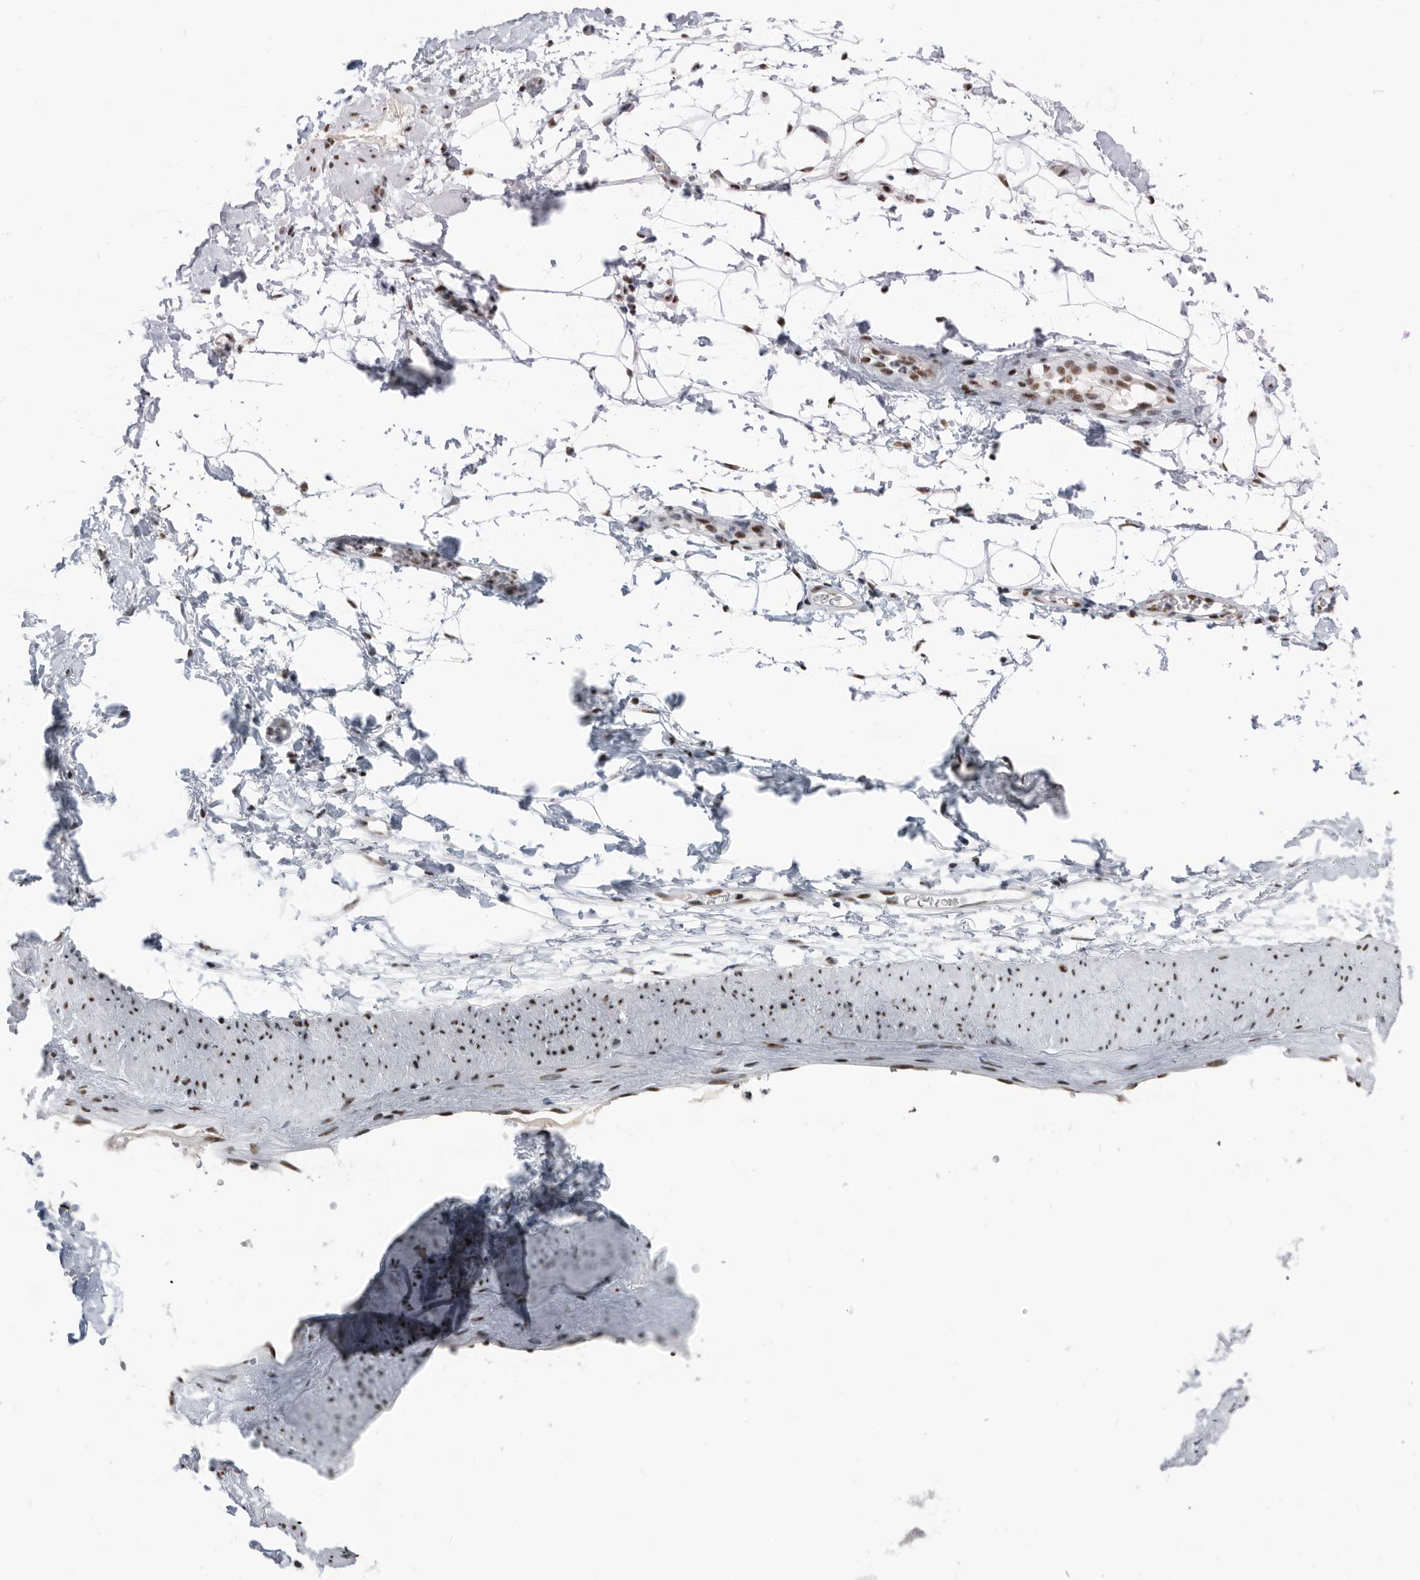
{"staining": {"intensity": "moderate", "quantity": ">75%", "location": "nuclear"}, "tissue": "adipose tissue", "cell_type": "Adipocytes", "image_type": "normal", "snomed": [{"axis": "morphology", "description": "Normal tissue, NOS"}, {"axis": "morphology", "description": "Adenocarcinoma, NOS"}, {"axis": "topography", "description": "Pancreas"}, {"axis": "topography", "description": "Peripheral nerve tissue"}], "caption": "Immunohistochemical staining of unremarkable human adipose tissue displays >75% levels of moderate nuclear protein expression in approximately >75% of adipocytes.", "gene": "SF3A1", "patient": {"sex": "male", "age": 59}}